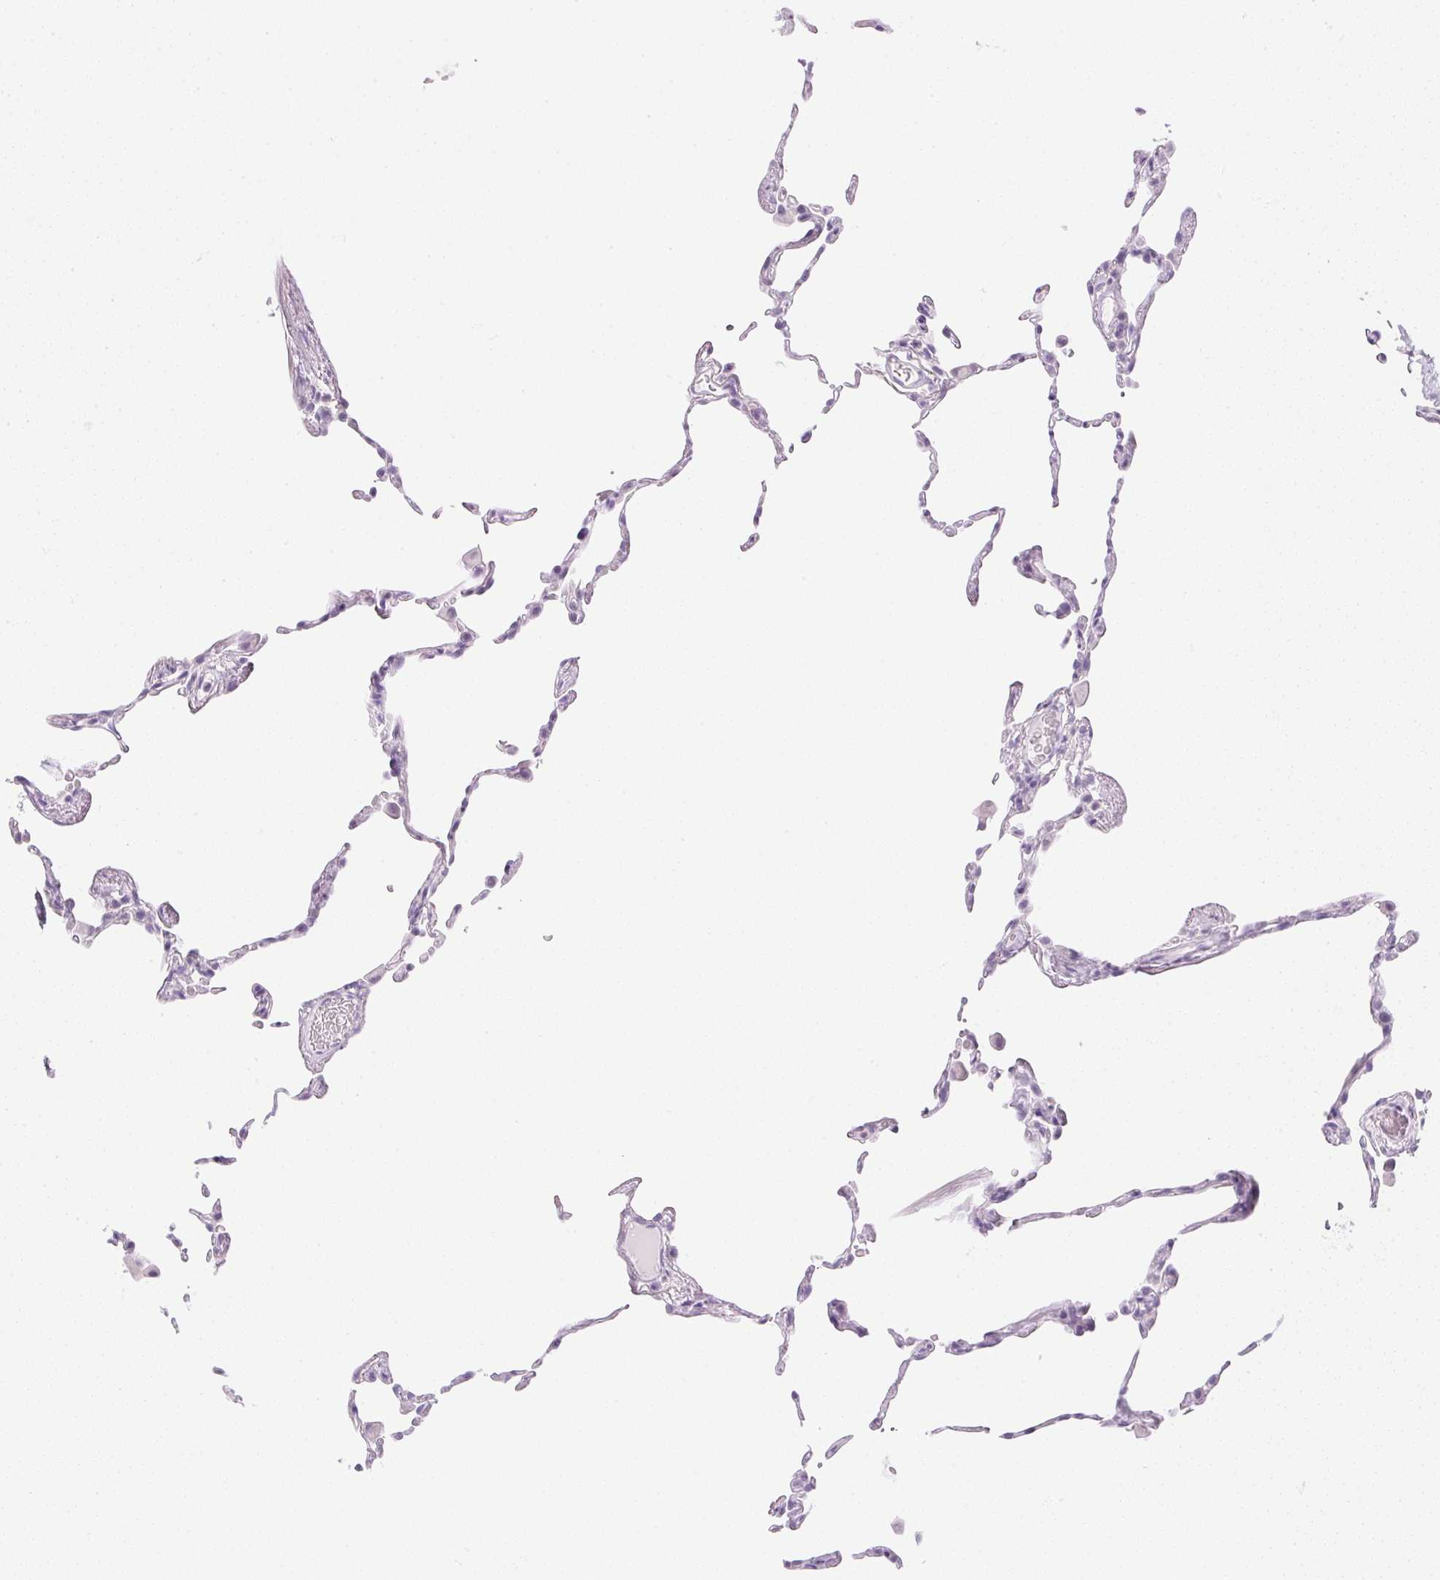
{"staining": {"intensity": "negative", "quantity": "none", "location": "none"}, "tissue": "lung", "cell_type": "Alveolar cells", "image_type": "normal", "snomed": [{"axis": "morphology", "description": "Normal tissue, NOS"}, {"axis": "topography", "description": "Lung"}], "caption": "Lung stained for a protein using IHC demonstrates no positivity alveolar cells.", "gene": "CPB1", "patient": {"sex": "female", "age": 57}}